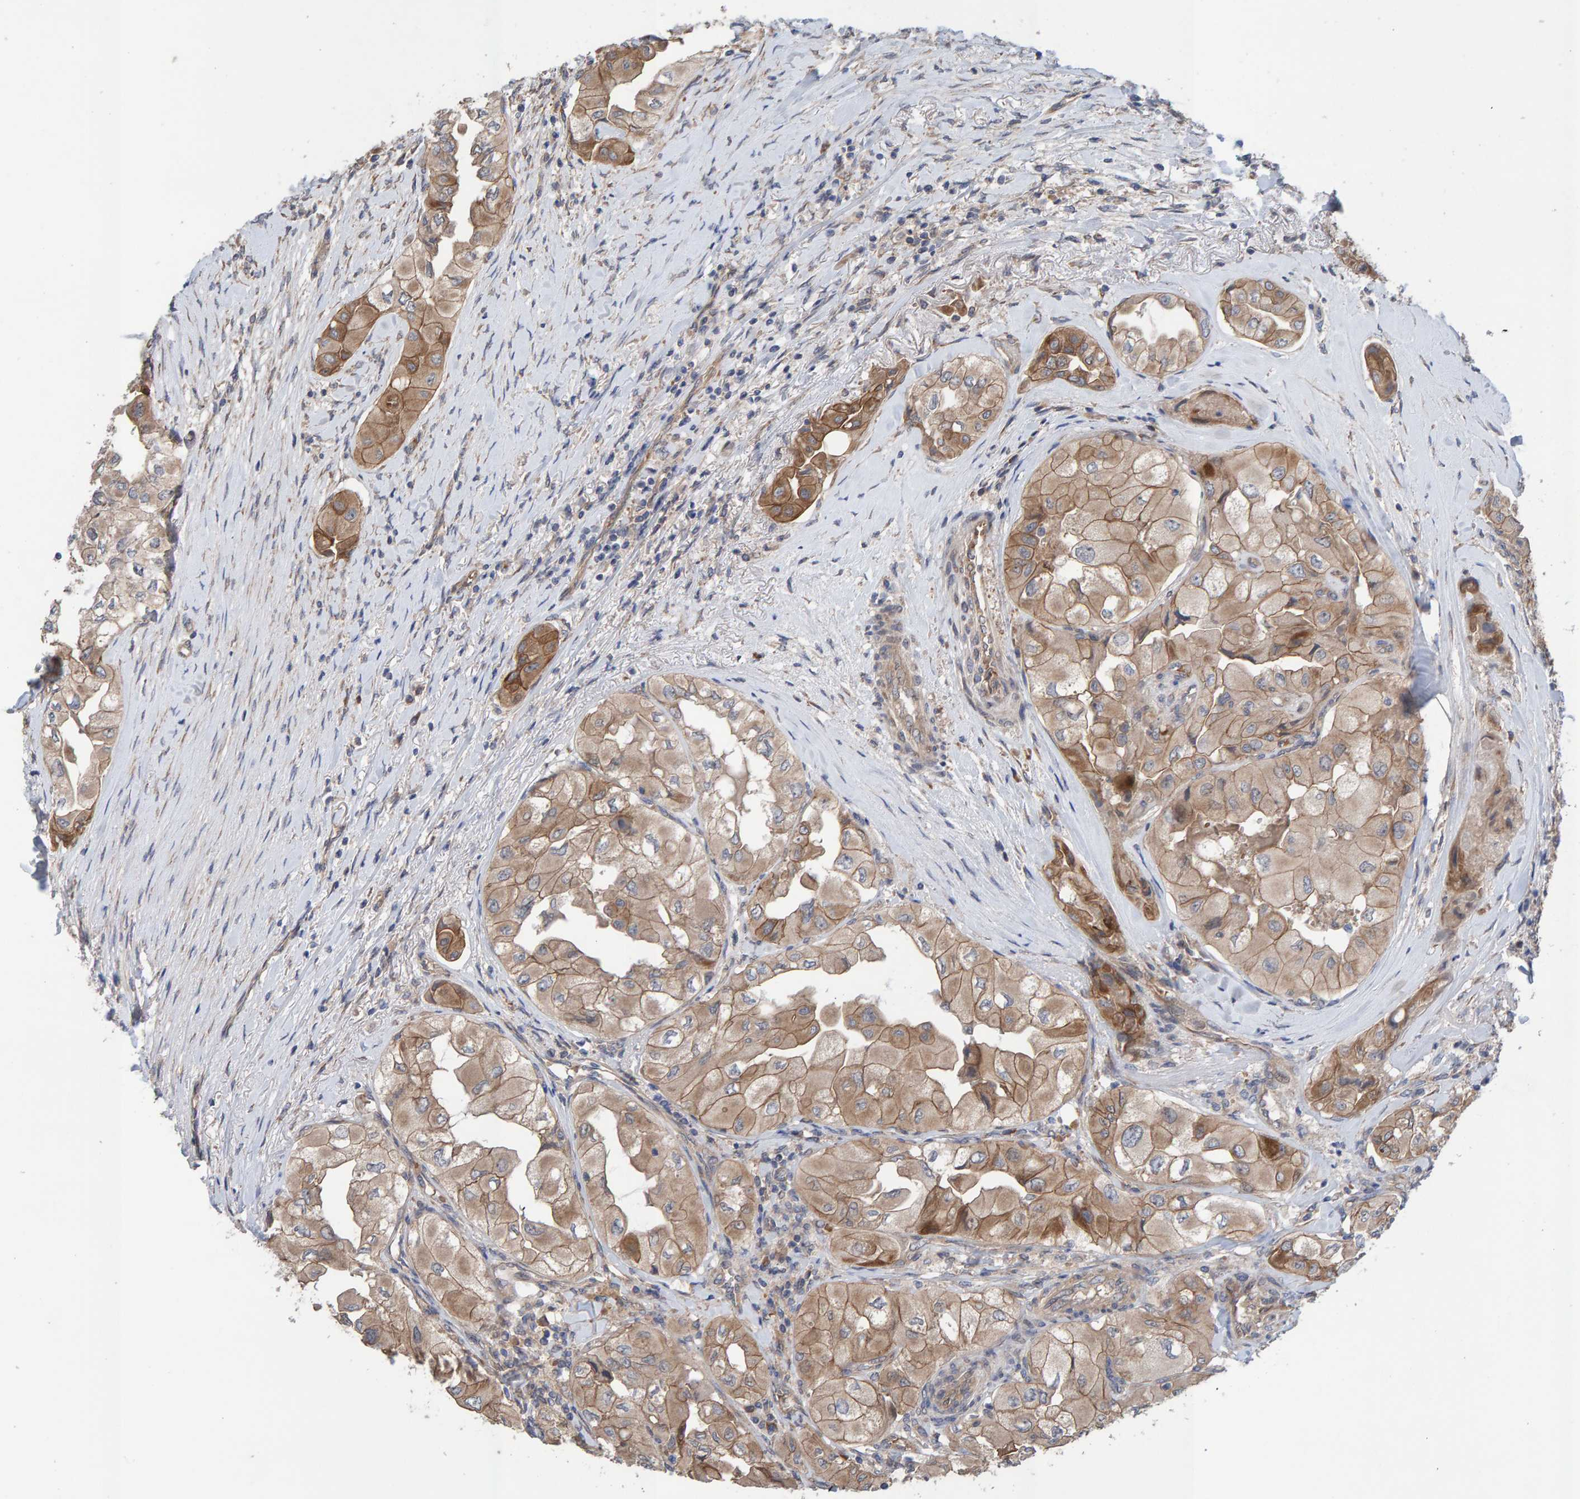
{"staining": {"intensity": "moderate", "quantity": ">75%", "location": "cytoplasmic/membranous"}, "tissue": "thyroid cancer", "cell_type": "Tumor cells", "image_type": "cancer", "snomed": [{"axis": "morphology", "description": "Papillary adenocarcinoma, NOS"}, {"axis": "topography", "description": "Thyroid gland"}], "caption": "Thyroid cancer stained with a protein marker displays moderate staining in tumor cells.", "gene": "LRSAM1", "patient": {"sex": "female", "age": 59}}